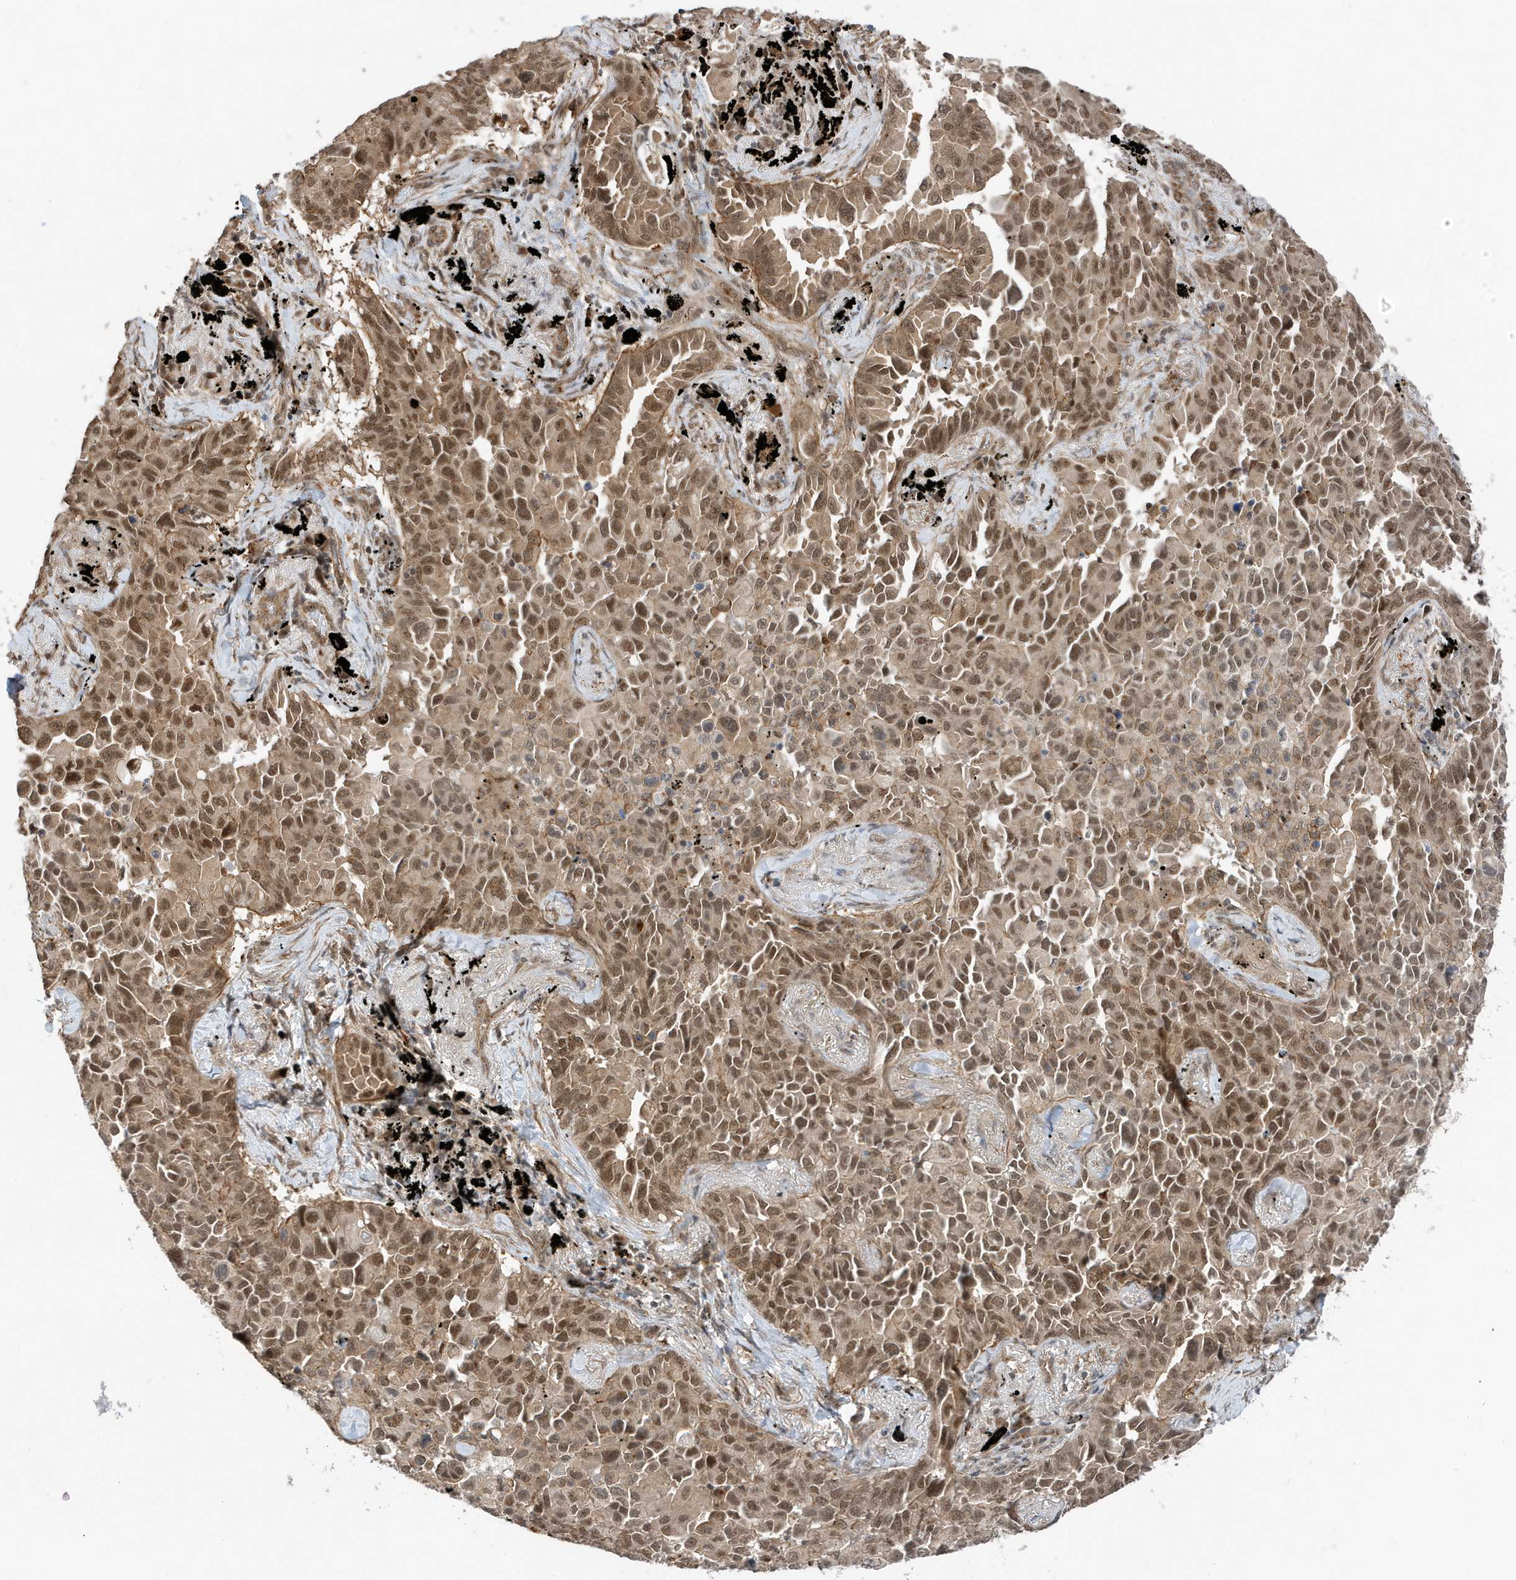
{"staining": {"intensity": "moderate", "quantity": ">75%", "location": "cytoplasmic/membranous,nuclear"}, "tissue": "lung cancer", "cell_type": "Tumor cells", "image_type": "cancer", "snomed": [{"axis": "morphology", "description": "Adenocarcinoma, NOS"}, {"axis": "topography", "description": "Lung"}], "caption": "Lung adenocarcinoma stained for a protein reveals moderate cytoplasmic/membranous and nuclear positivity in tumor cells. Using DAB (3,3'-diaminobenzidine) (brown) and hematoxylin (blue) stains, captured at high magnification using brightfield microscopy.", "gene": "MAST3", "patient": {"sex": "female", "age": 67}}